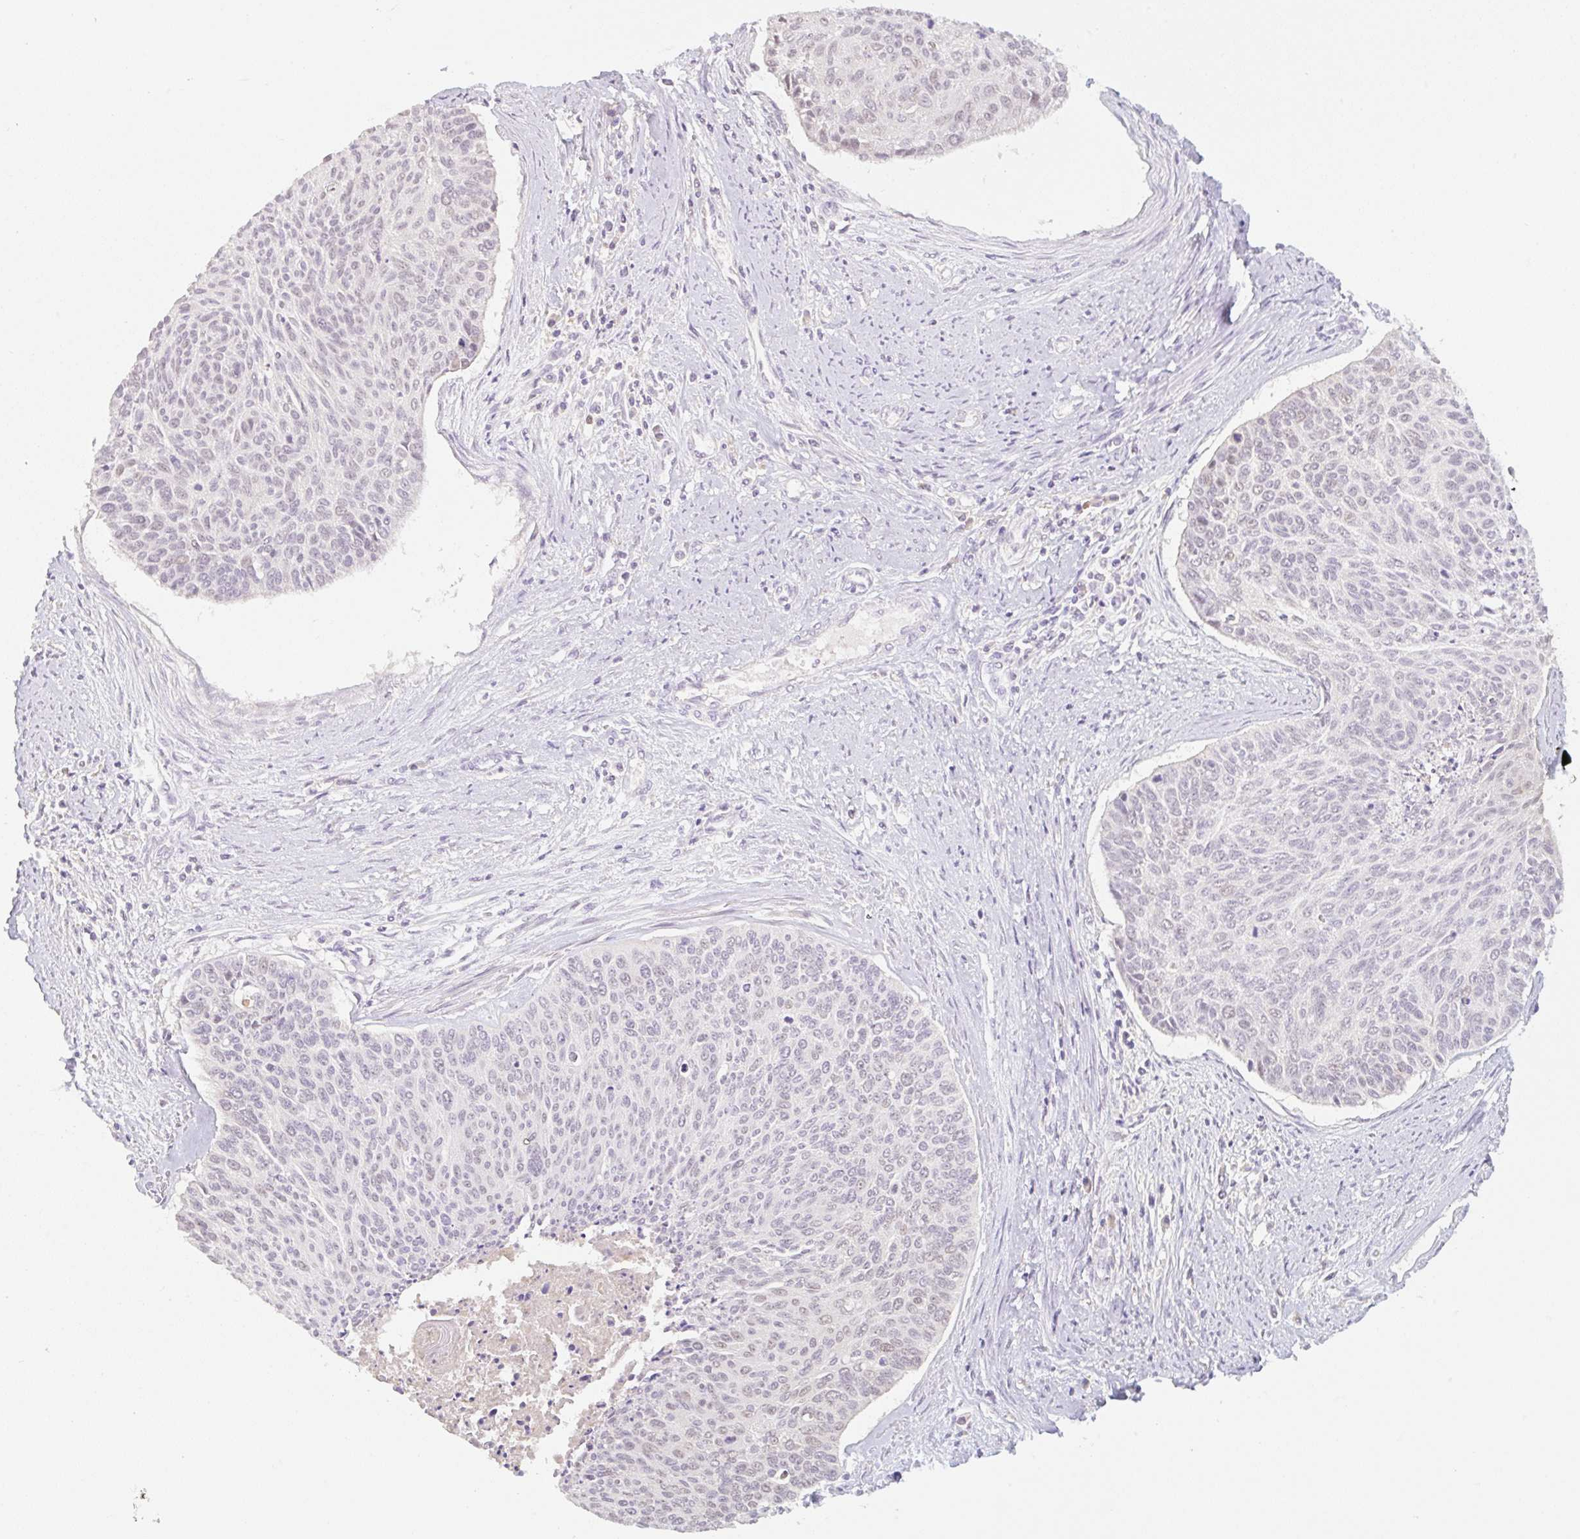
{"staining": {"intensity": "weak", "quantity": "25%-75%", "location": "nuclear"}, "tissue": "cervical cancer", "cell_type": "Tumor cells", "image_type": "cancer", "snomed": [{"axis": "morphology", "description": "Squamous cell carcinoma, NOS"}, {"axis": "topography", "description": "Cervix"}], "caption": "A brown stain highlights weak nuclear staining of a protein in human cervical squamous cell carcinoma tumor cells.", "gene": "MIA2", "patient": {"sex": "female", "age": 55}}